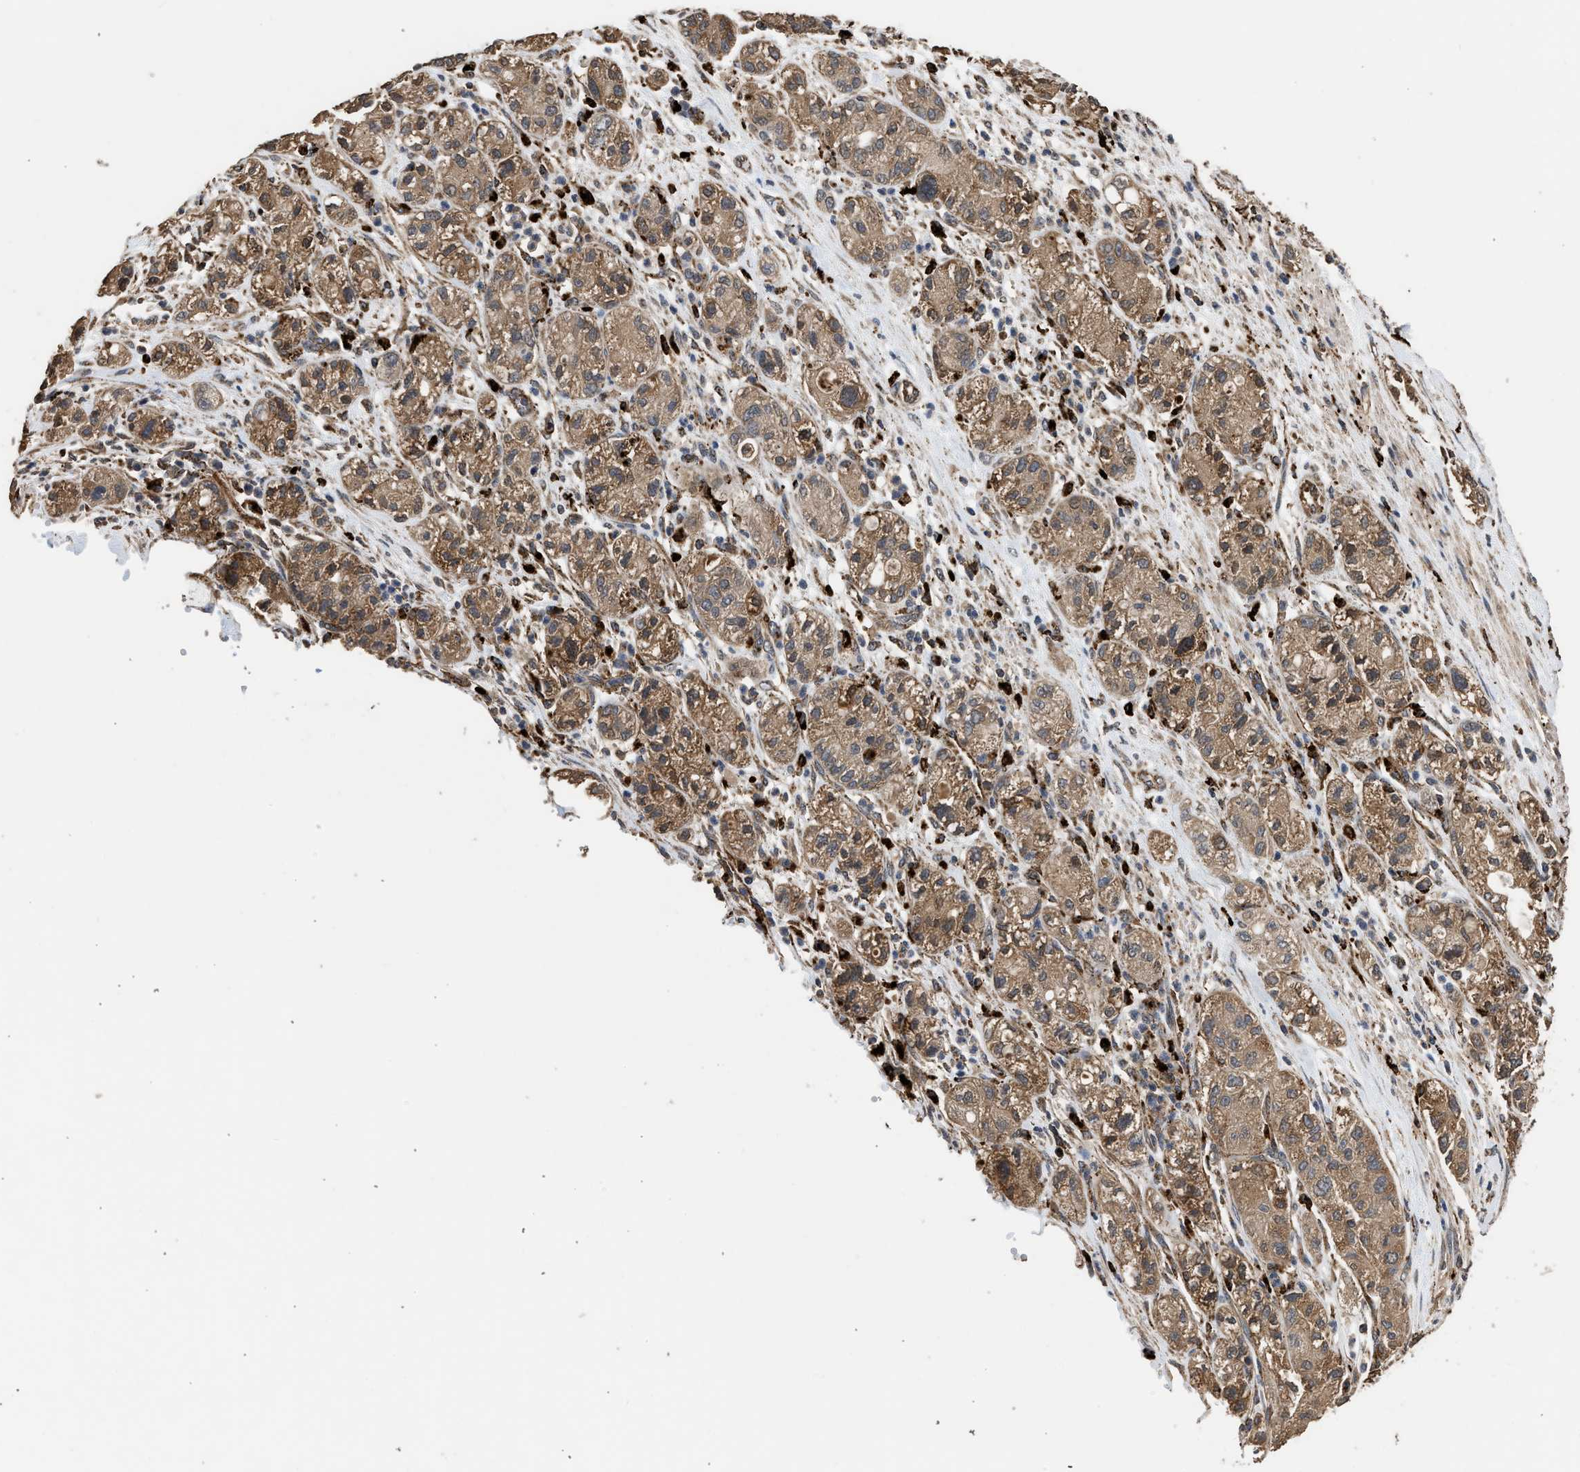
{"staining": {"intensity": "moderate", "quantity": ">75%", "location": "cytoplasmic/membranous"}, "tissue": "pancreatic cancer", "cell_type": "Tumor cells", "image_type": "cancer", "snomed": [{"axis": "morphology", "description": "Adenocarcinoma, NOS"}, {"axis": "topography", "description": "Pancreas"}], "caption": "Tumor cells display medium levels of moderate cytoplasmic/membranous staining in approximately >75% of cells in pancreatic cancer.", "gene": "CTSV", "patient": {"sex": "female", "age": 78}}